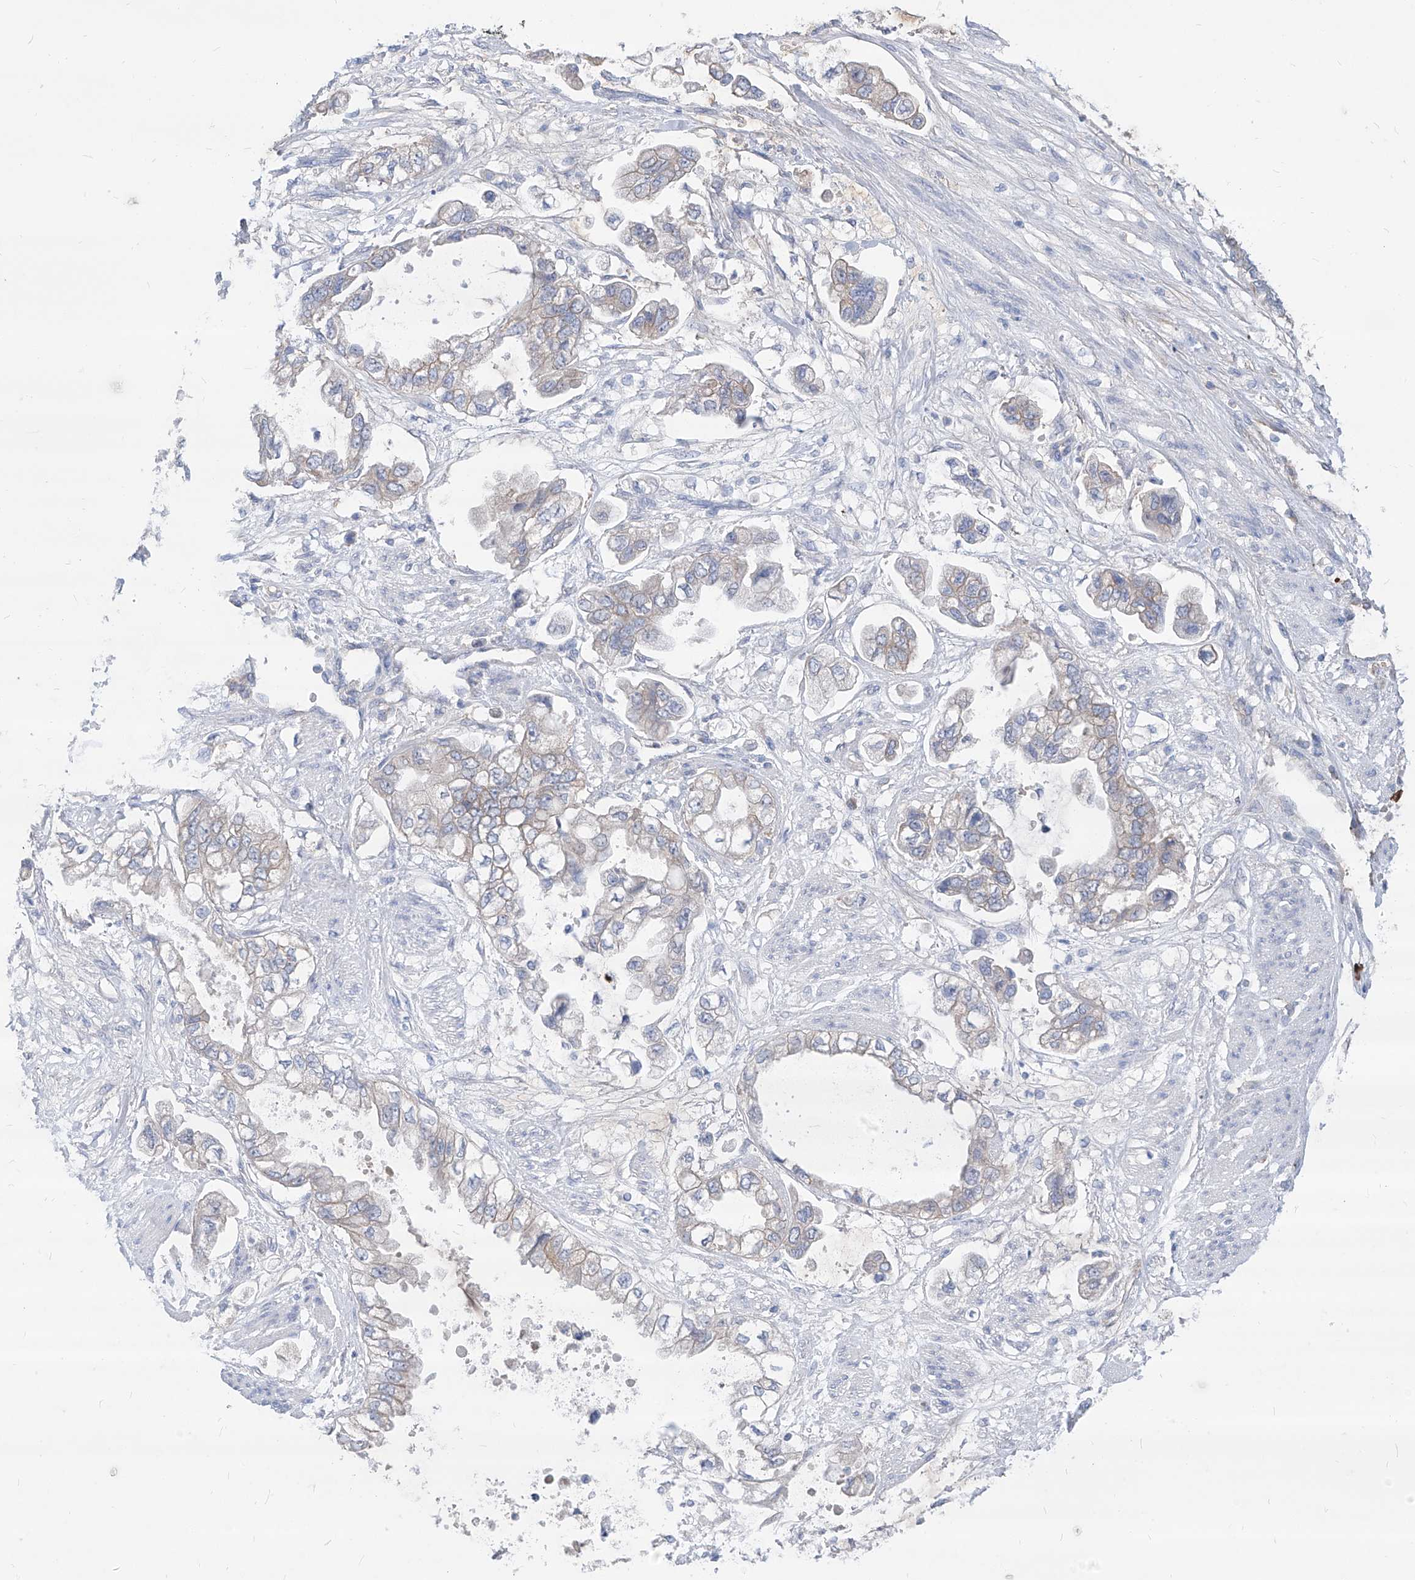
{"staining": {"intensity": "negative", "quantity": "none", "location": "none"}, "tissue": "stomach cancer", "cell_type": "Tumor cells", "image_type": "cancer", "snomed": [{"axis": "morphology", "description": "Adenocarcinoma, NOS"}, {"axis": "topography", "description": "Stomach"}], "caption": "High power microscopy micrograph of an IHC micrograph of stomach cancer, revealing no significant positivity in tumor cells. (Stains: DAB IHC with hematoxylin counter stain, Microscopy: brightfield microscopy at high magnification).", "gene": "AKAP10", "patient": {"sex": "male", "age": 62}}